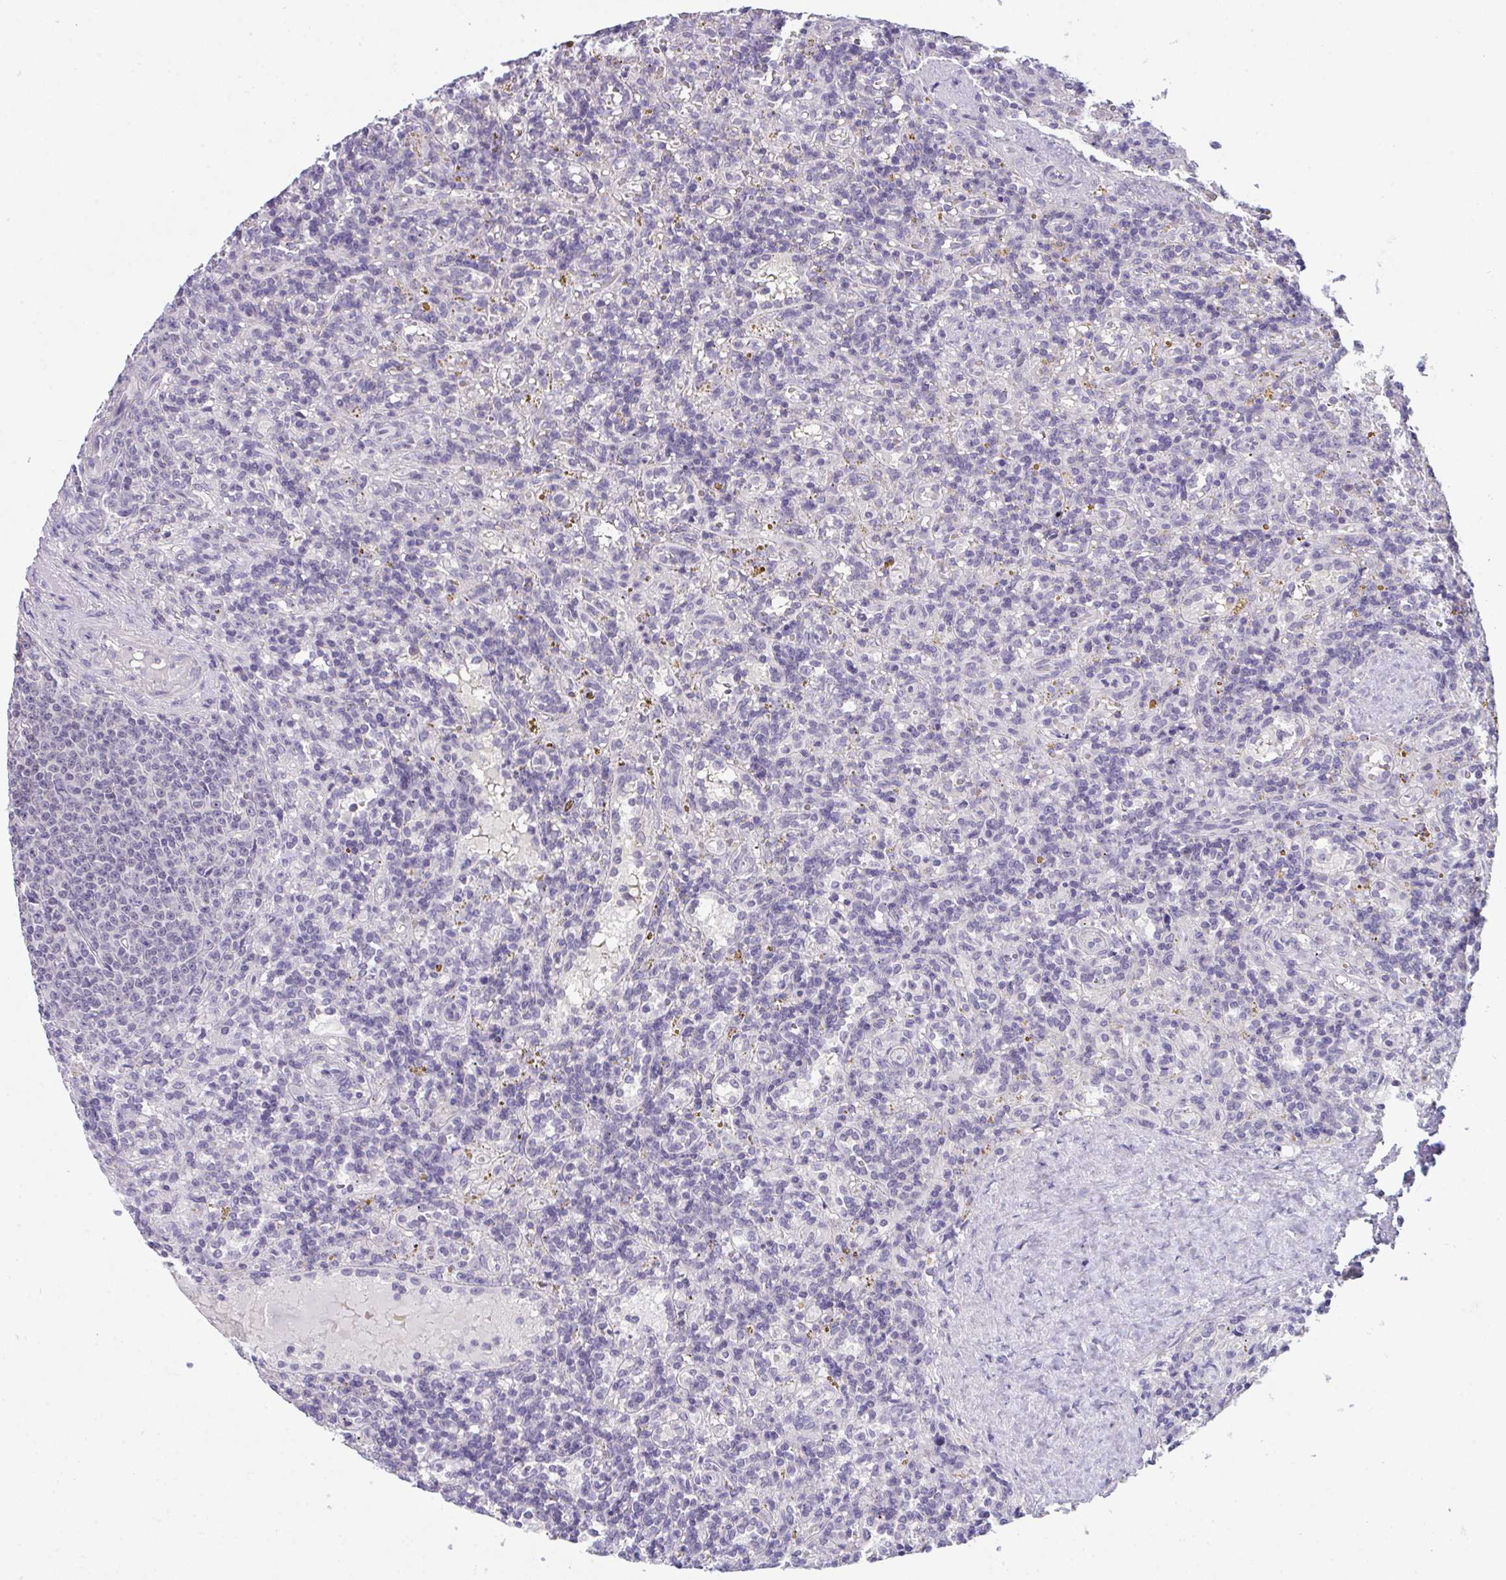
{"staining": {"intensity": "negative", "quantity": "none", "location": "none"}, "tissue": "lymphoma", "cell_type": "Tumor cells", "image_type": "cancer", "snomed": [{"axis": "morphology", "description": "Malignant lymphoma, non-Hodgkin's type, Low grade"}, {"axis": "topography", "description": "Spleen"}], "caption": "Histopathology image shows no significant protein staining in tumor cells of lymphoma.", "gene": "ATP6V0D2", "patient": {"sex": "male", "age": 67}}